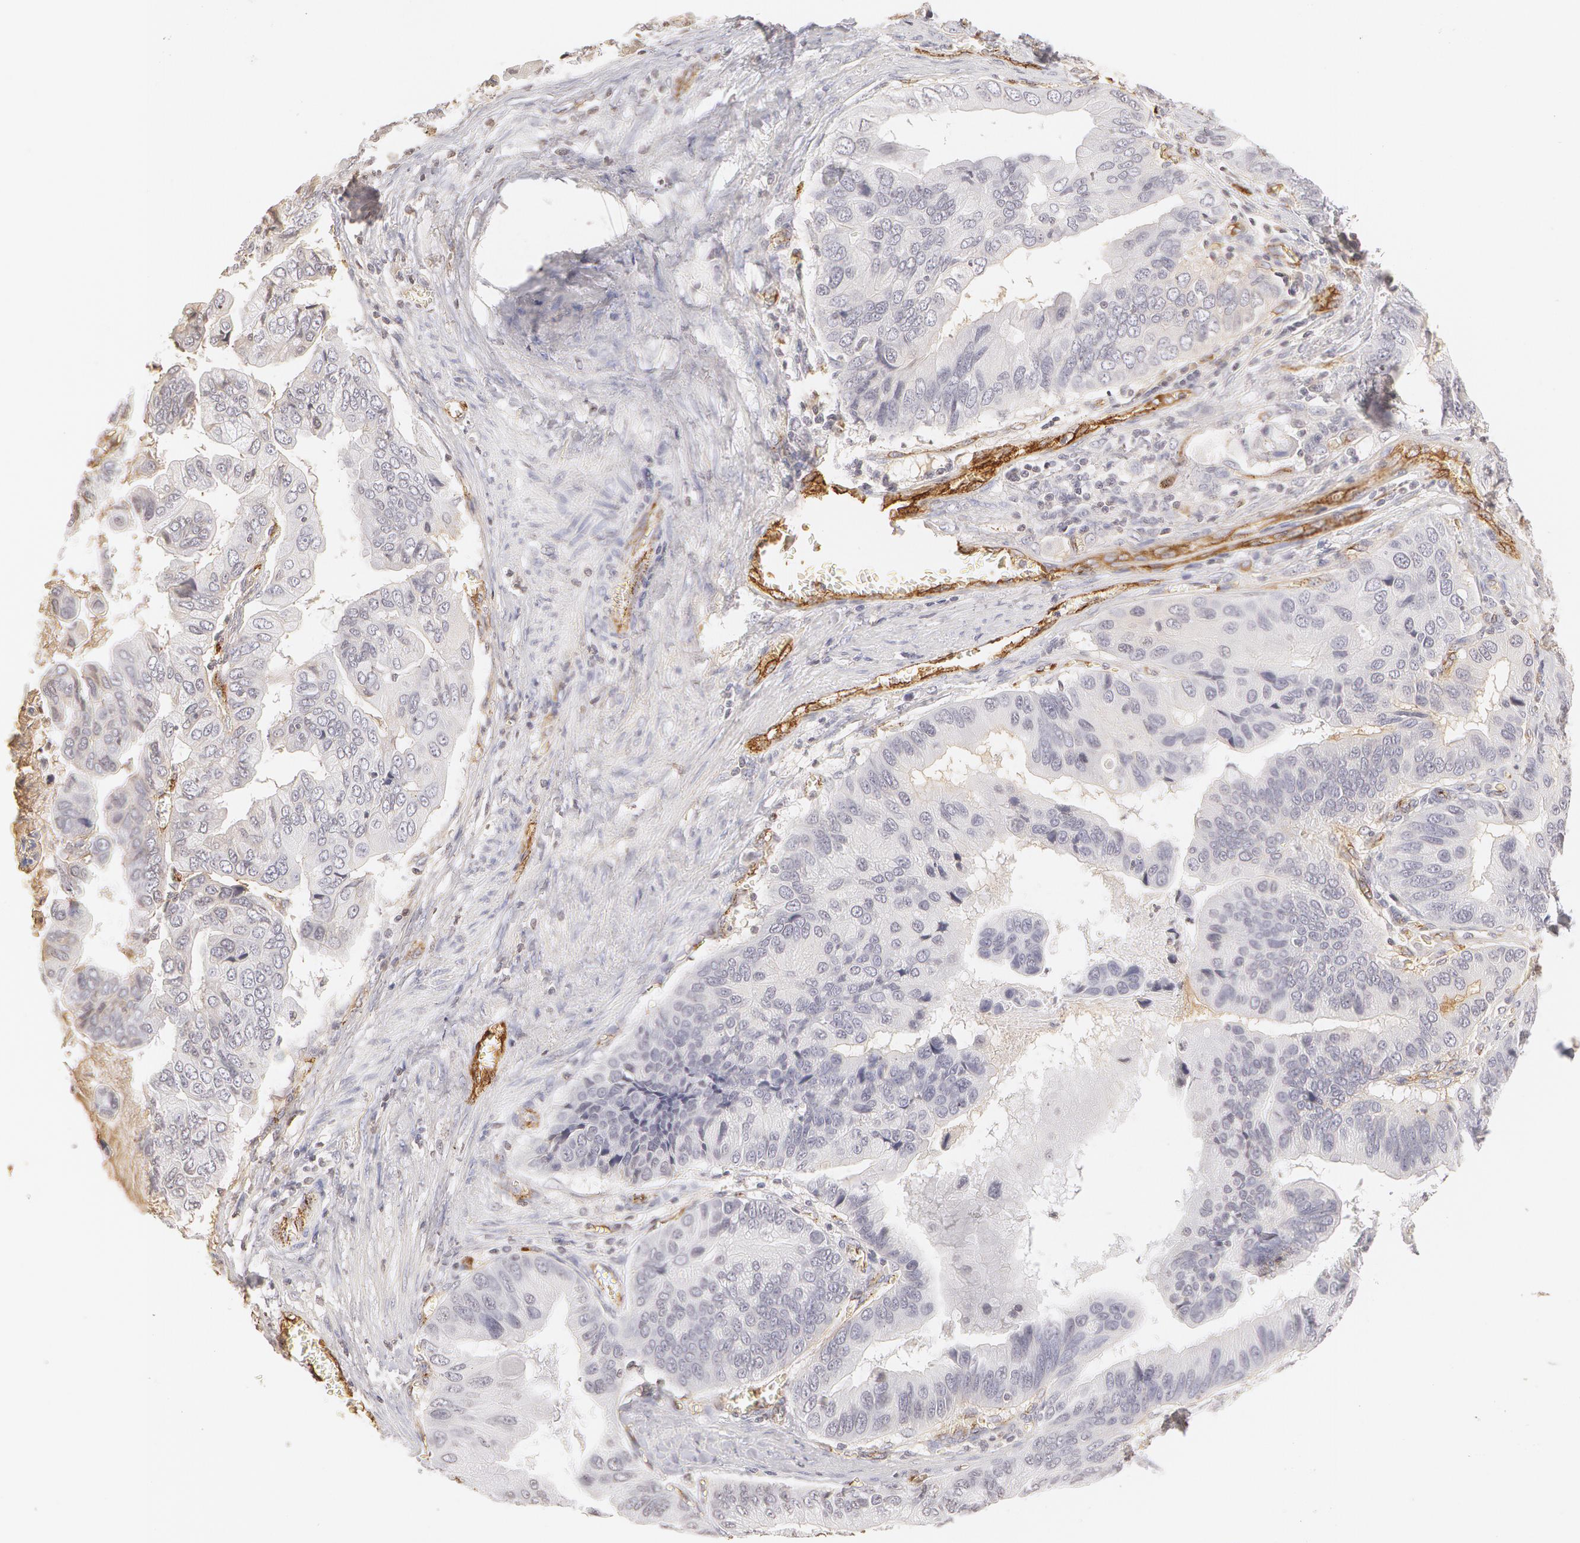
{"staining": {"intensity": "negative", "quantity": "none", "location": "none"}, "tissue": "stomach cancer", "cell_type": "Tumor cells", "image_type": "cancer", "snomed": [{"axis": "morphology", "description": "Adenocarcinoma, NOS"}, {"axis": "topography", "description": "Stomach, upper"}], "caption": "An IHC micrograph of stomach adenocarcinoma is shown. There is no staining in tumor cells of stomach adenocarcinoma. The staining is performed using DAB (3,3'-diaminobenzidine) brown chromogen with nuclei counter-stained in using hematoxylin.", "gene": "VWF", "patient": {"sex": "male", "age": 80}}